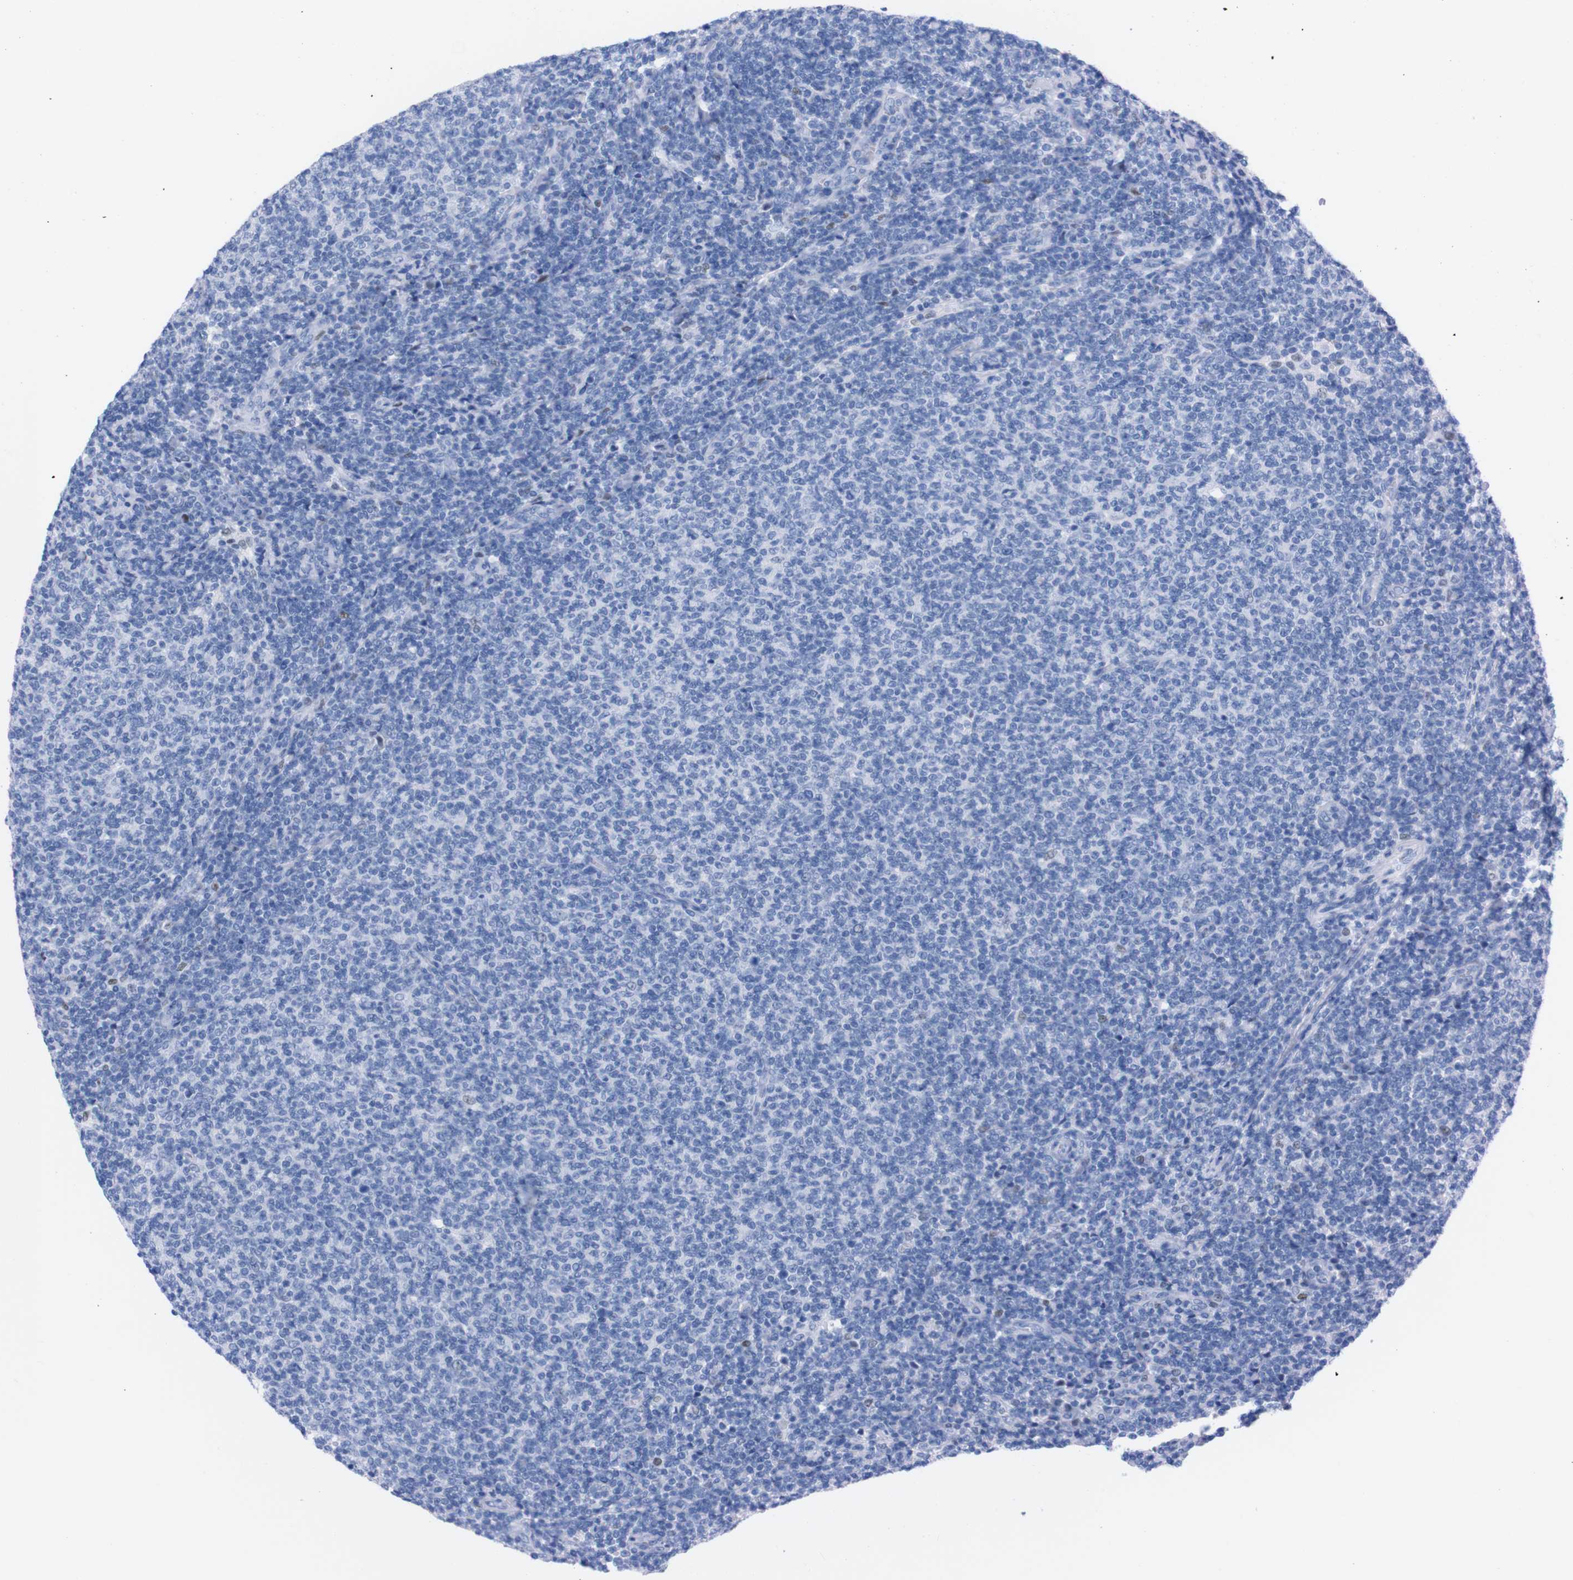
{"staining": {"intensity": "negative", "quantity": "none", "location": "none"}, "tissue": "lymphoma", "cell_type": "Tumor cells", "image_type": "cancer", "snomed": [{"axis": "morphology", "description": "Malignant lymphoma, non-Hodgkin's type, Low grade"}, {"axis": "topography", "description": "Lymph node"}], "caption": "High power microscopy image of an immunohistochemistry (IHC) histopathology image of malignant lymphoma, non-Hodgkin's type (low-grade), revealing no significant staining in tumor cells.", "gene": "P2RY12", "patient": {"sex": "male", "age": 66}}